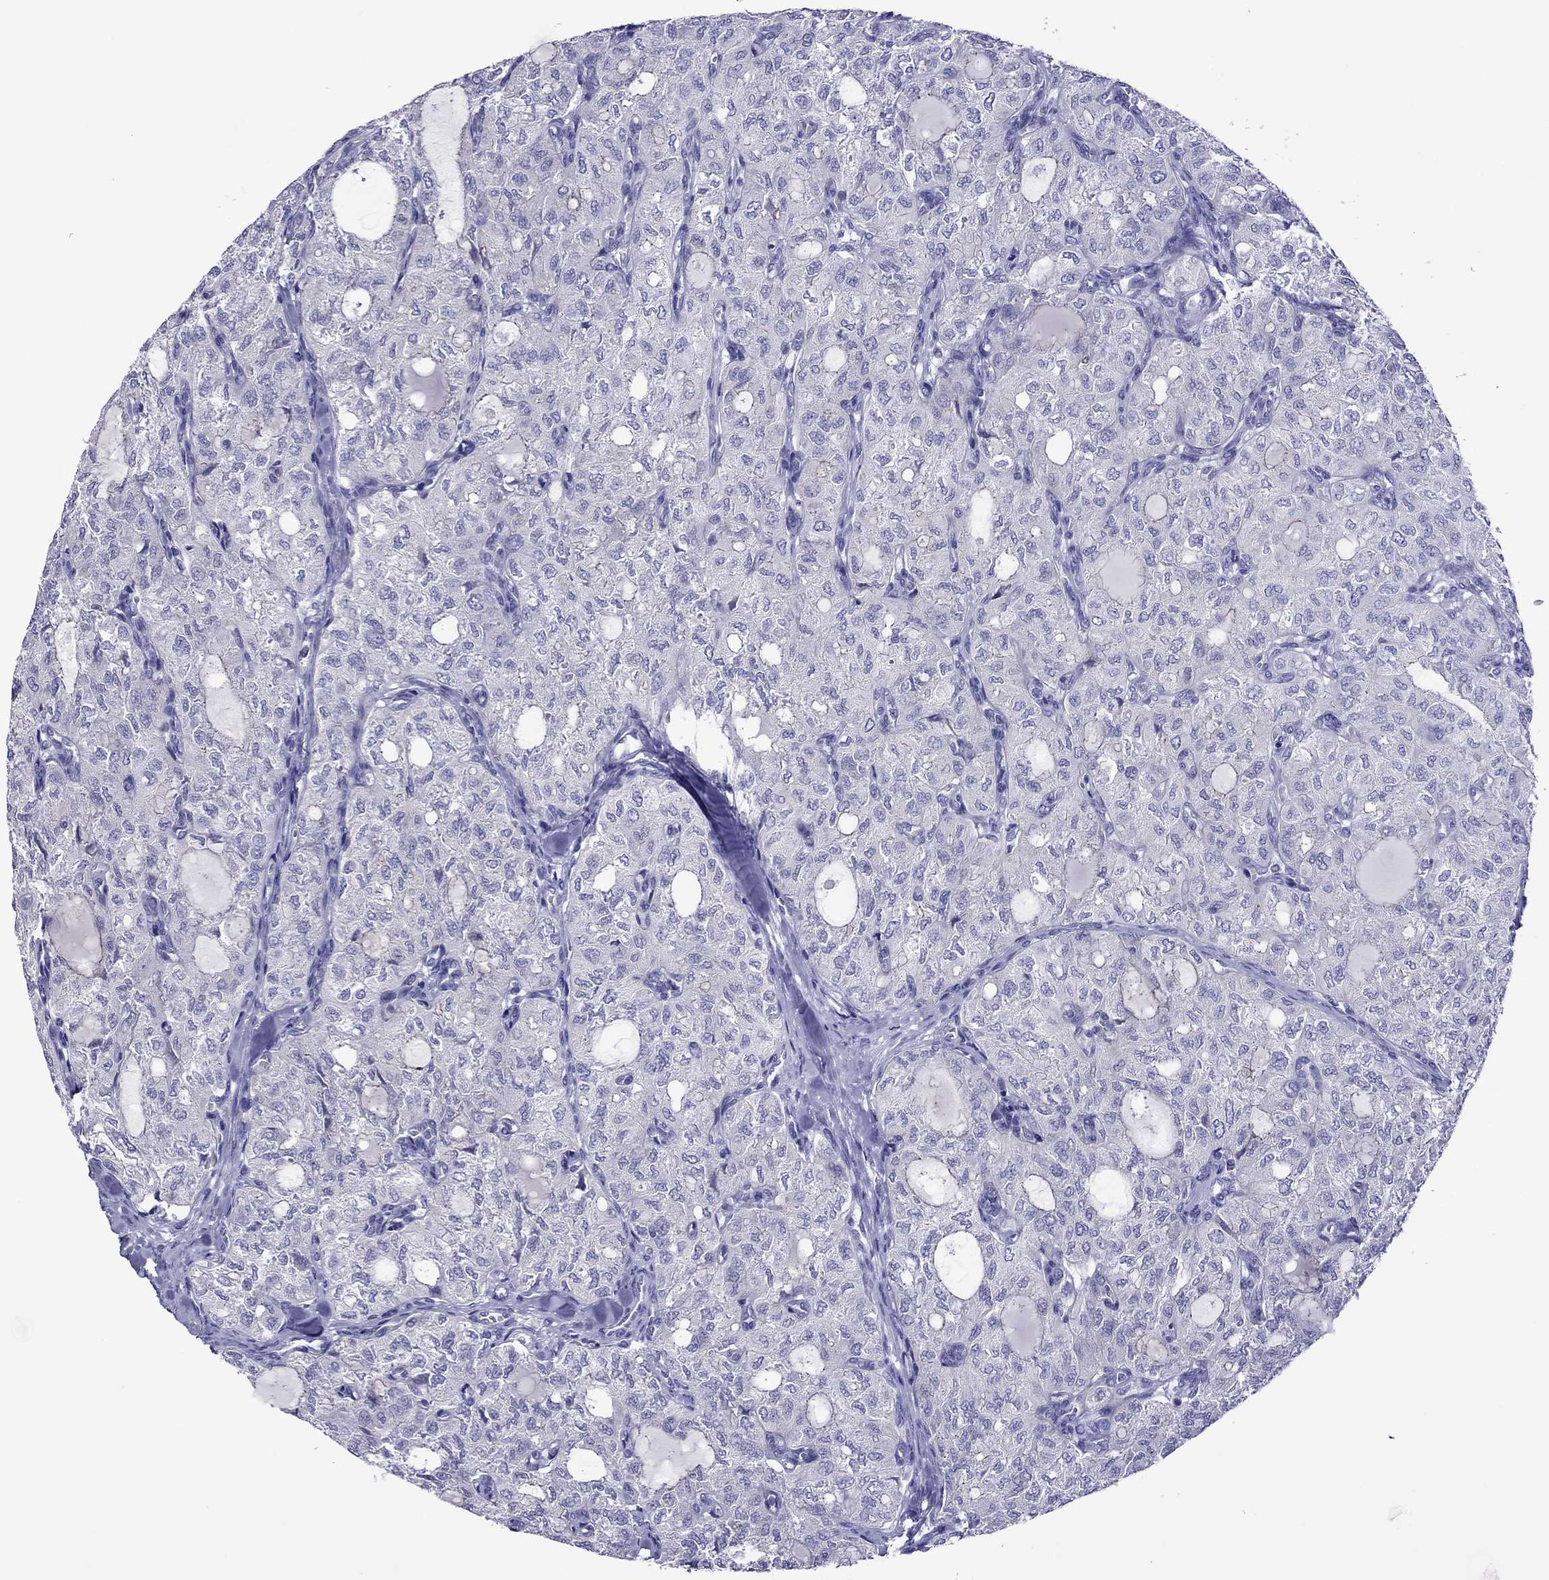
{"staining": {"intensity": "negative", "quantity": "none", "location": "none"}, "tissue": "thyroid cancer", "cell_type": "Tumor cells", "image_type": "cancer", "snomed": [{"axis": "morphology", "description": "Follicular adenoma carcinoma, NOS"}, {"axis": "topography", "description": "Thyroid gland"}], "caption": "This image is of follicular adenoma carcinoma (thyroid) stained with immunohistochemistry to label a protein in brown with the nuclei are counter-stained blue. There is no positivity in tumor cells. The staining is performed using DAB (3,3'-diaminobenzidine) brown chromogen with nuclei counter-stained in using hematoxylin.", "gene": "MPZ", "patient": {"sex": "male", "age": 75}}